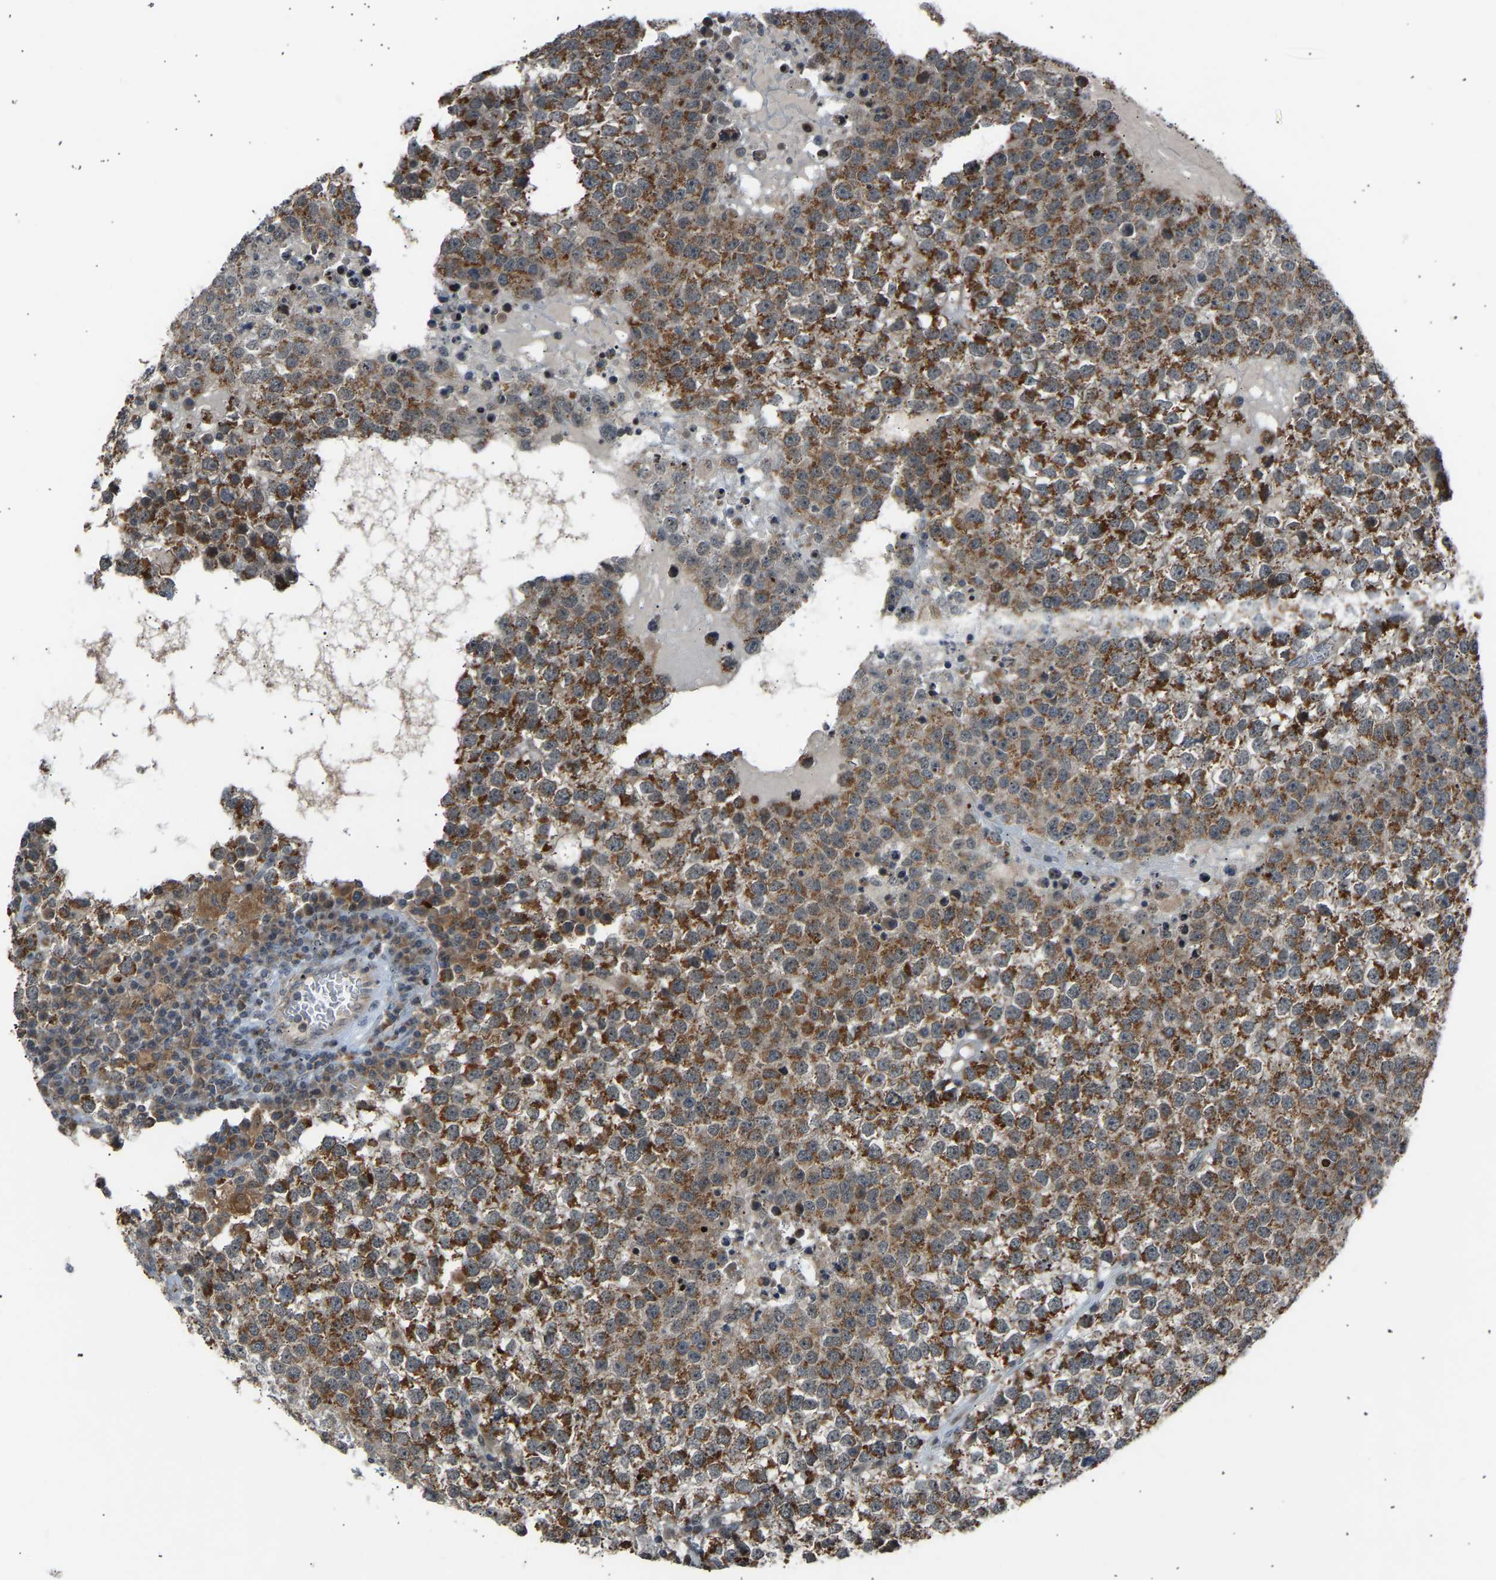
{"staining": {"intensity": "strong", "quantity": ">75%", "location": "cytoplasmic/membranous"}, "tissue": "testis cancer", "cell_type": "Tumor cells", "image_type": "cancer", "snomed": [{"axis": "morphology", "description": "Seminoma, NOS"}, {"axis": "topography", "description": "Testis"}], "caption": "Tumor cells demonstrate high levels of strong cytoplasmic/membranous positivity in approximately >75% of cells in testis cancer (seminoma).", "gene": "SLIRP", "patient": {"sex": "male", "age": 65}}